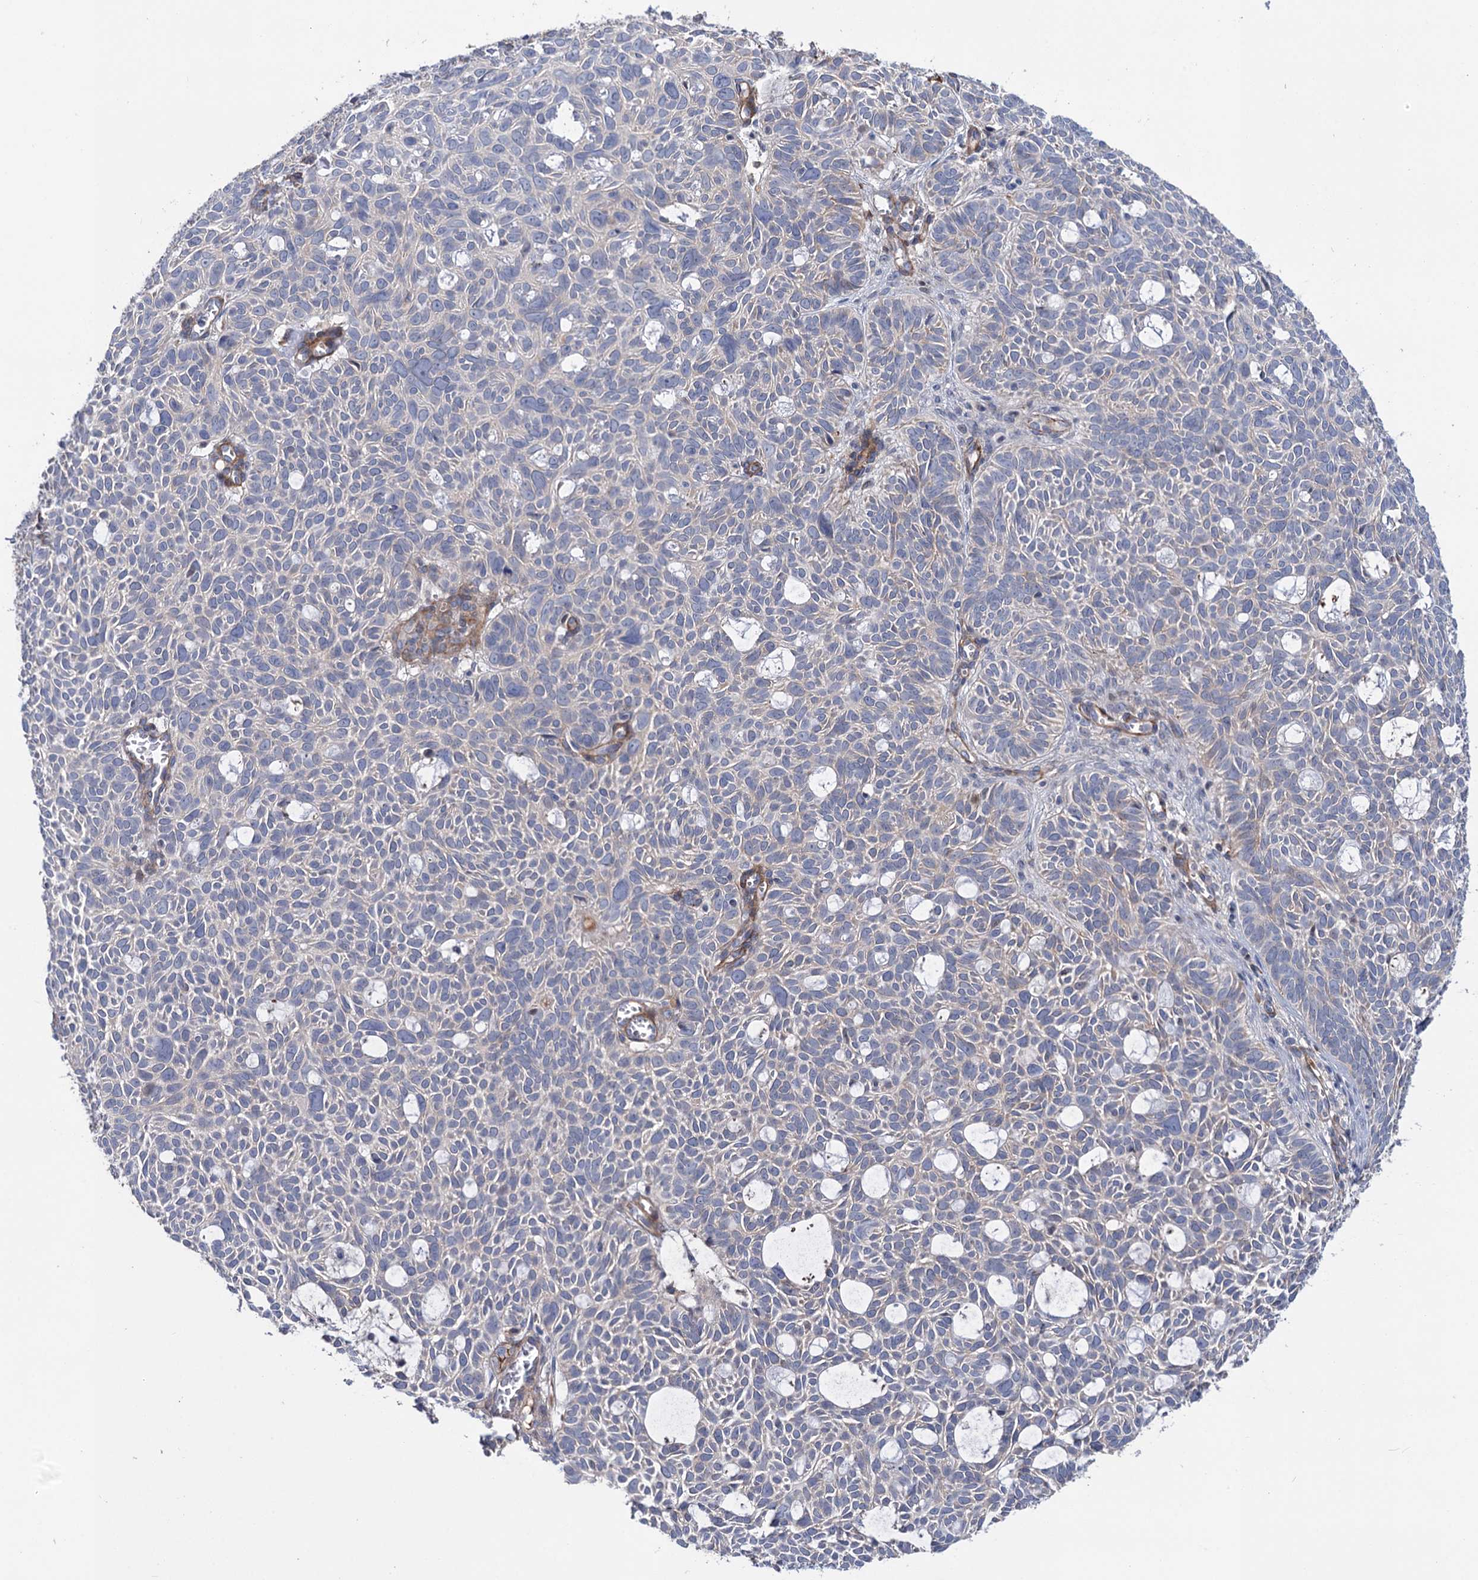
{"staining": {"intensity": "negative", "quantity": "none", "location": "none"}, "tissue": "skin cancer", "cell_type": "Tumor cells", "image_type": "cancer", "snomed": [{"axis": "morphology", "description": "Basal cell carcinoma"}, {"axis": "topography", "description": "Skin"}], "caption": "Tumor cells show no significant protein staining in skin cancer (basal cell carcinoma). (DAB (3,3'-diaminobenzidine) immunohistochemistry (IHC), high magnification).", "gene": "PPP1R32", "patient": {"sex": "male", "age": 69}}